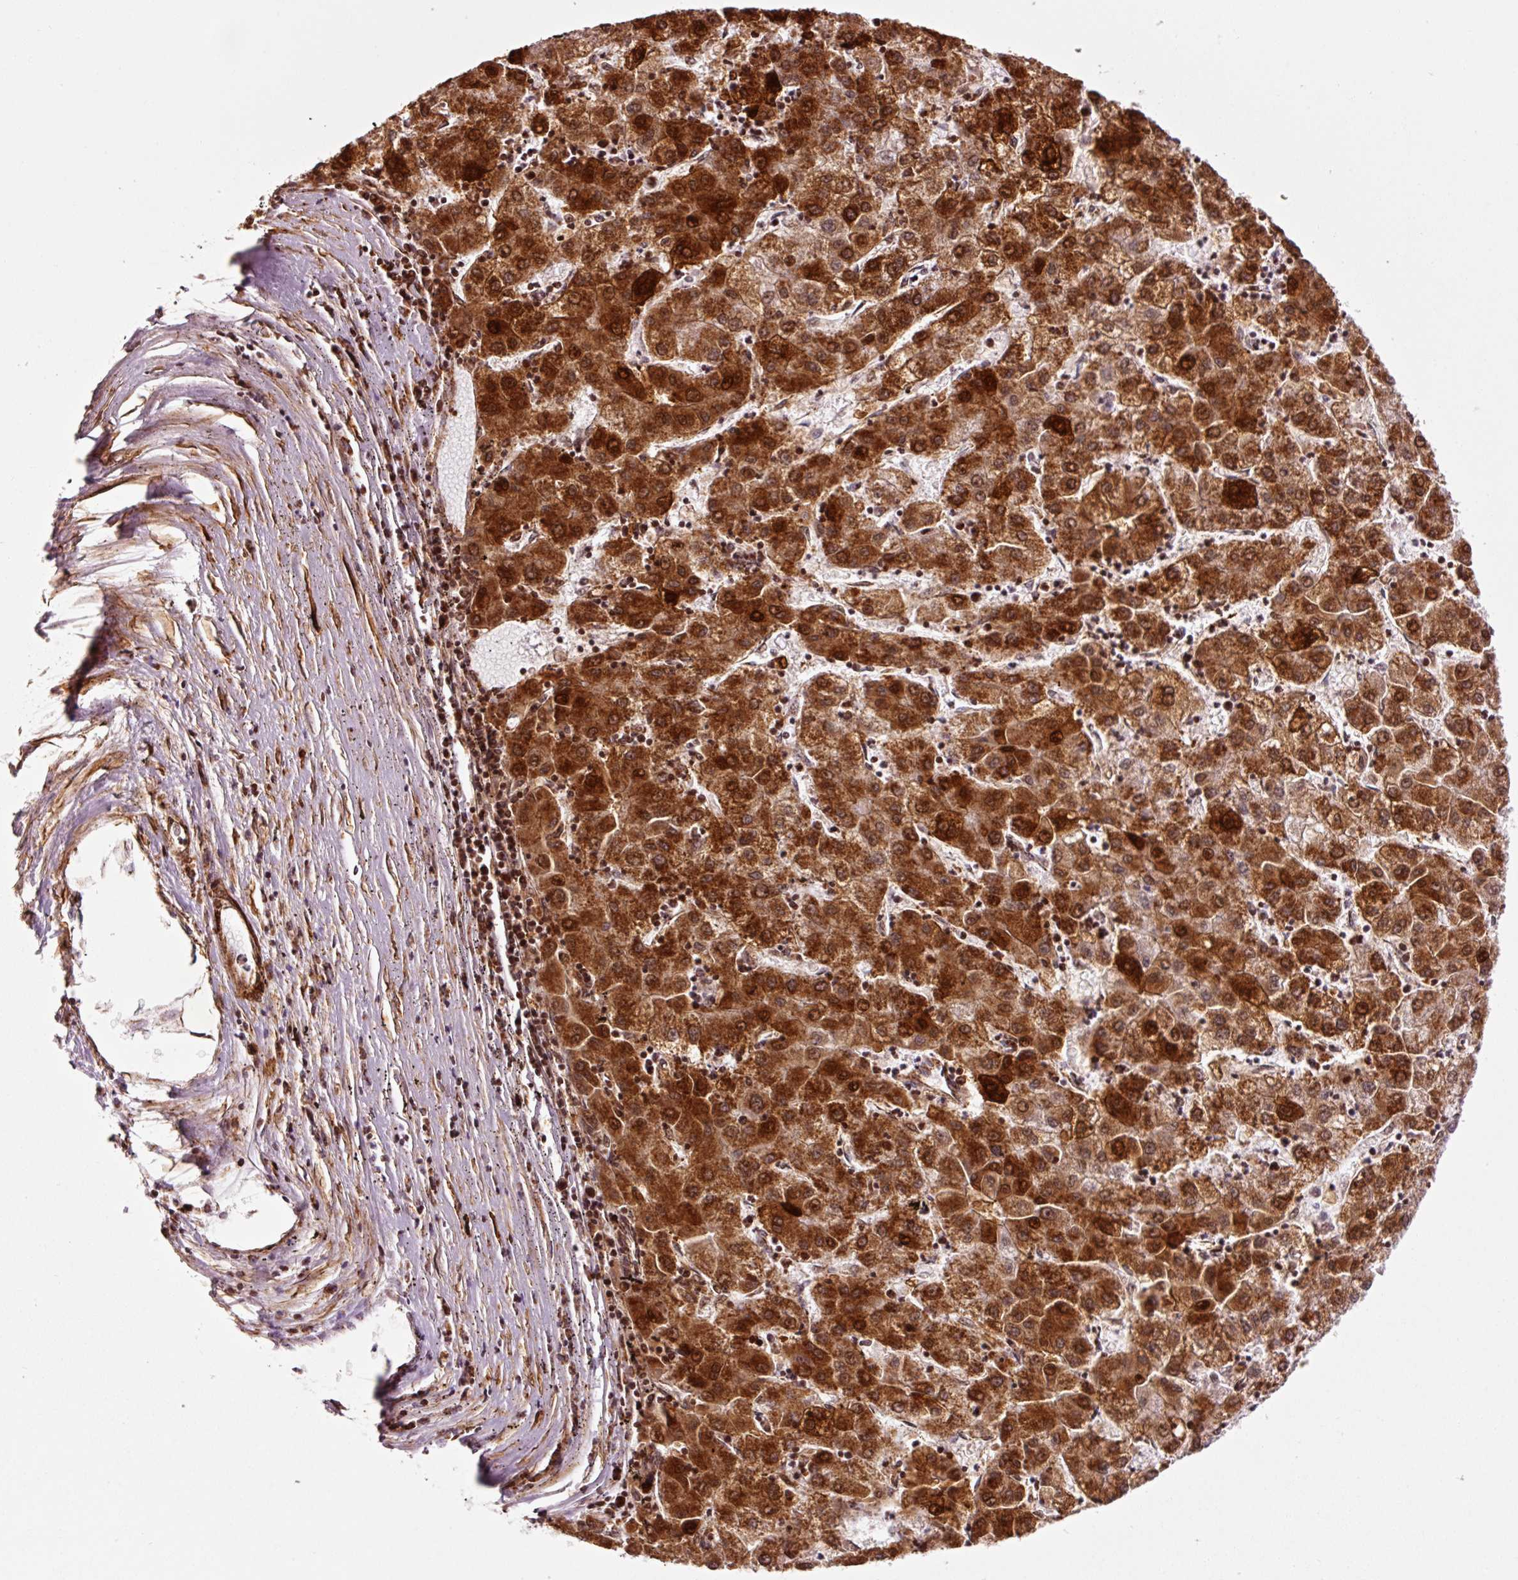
{"staining": {"intensity": "strong", "quantity": ">75%", "location": "cytoplasmic/membranous,nuclear"}, "tissue": "liver cancer", "cell_type": "Tumor cells", "image_type": "cancer", "snomed": [{"axis": "morphology", "description": "Carcinoma, Hepatocellular, NOS"}, {"axis": "topography", "description": "Liver"}], "caption": "Hepatocellular carcinoma (liver) stained with DAB (3,3'-diaminobenzidine) IHC shows high levels of strong cytoplasmic/membranous and nuclear expression in approximately >75% of tumor cells.", "gene": "ANKRD20A1", "patient": {"sex": "male", "age": 72}}